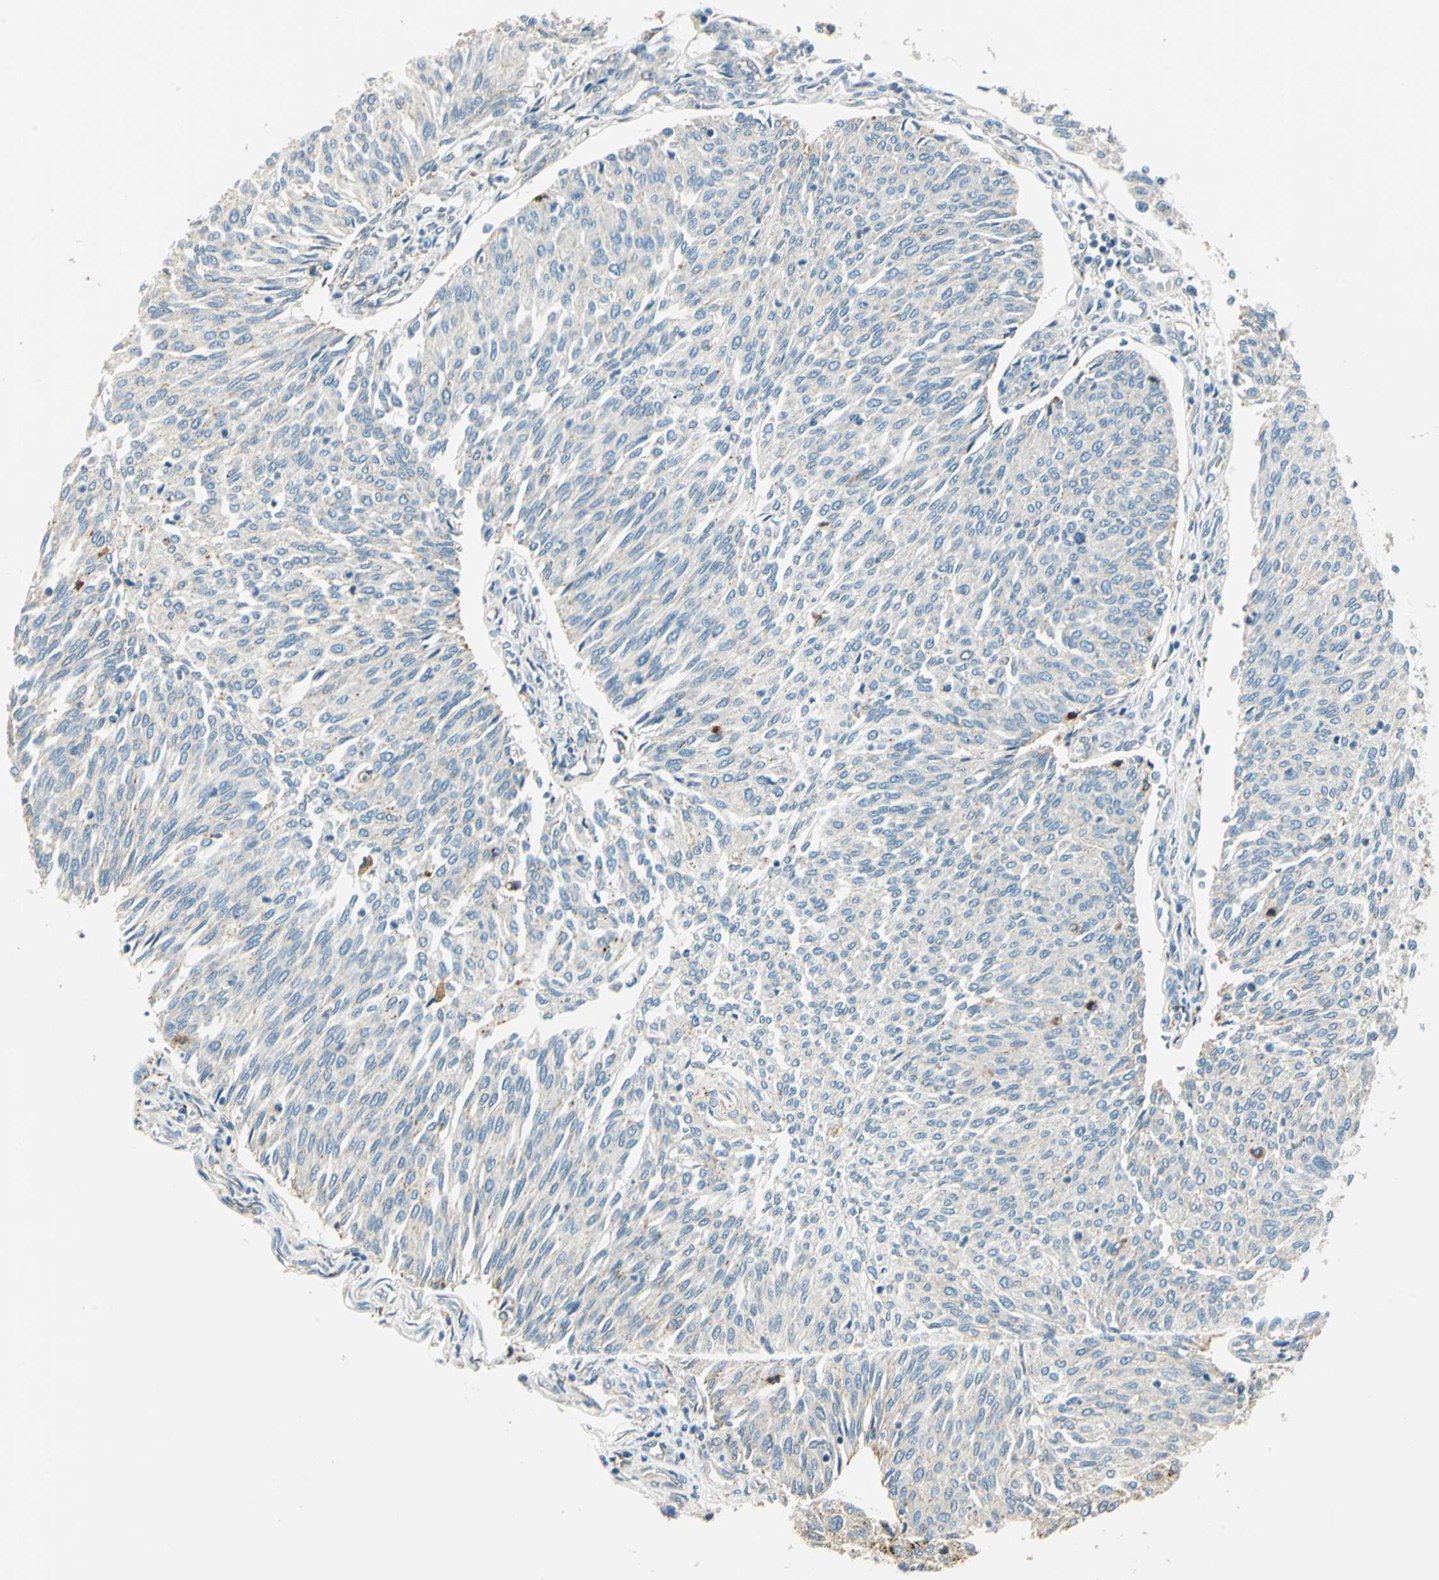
{"staining": {"intensity": "weak", "quantity": "<25%", "location": "cytoplasmic/membranous"}, "tissue": "urothelial cancer", "cell_type": "Tumor cells", "image_type": "cancer", "snomed": [{"axis": "morphology", "description": "Urothelial carcinoma, Low grade"}, {"axis": "topography", "description": "Urinary bladder"}], "caption": "Urothelial cancer was stained to show a protein in brown. There is no significant staining in tumor cells.", "gene": "NIT1", "patient": {"sex": "female", "age": 79}}